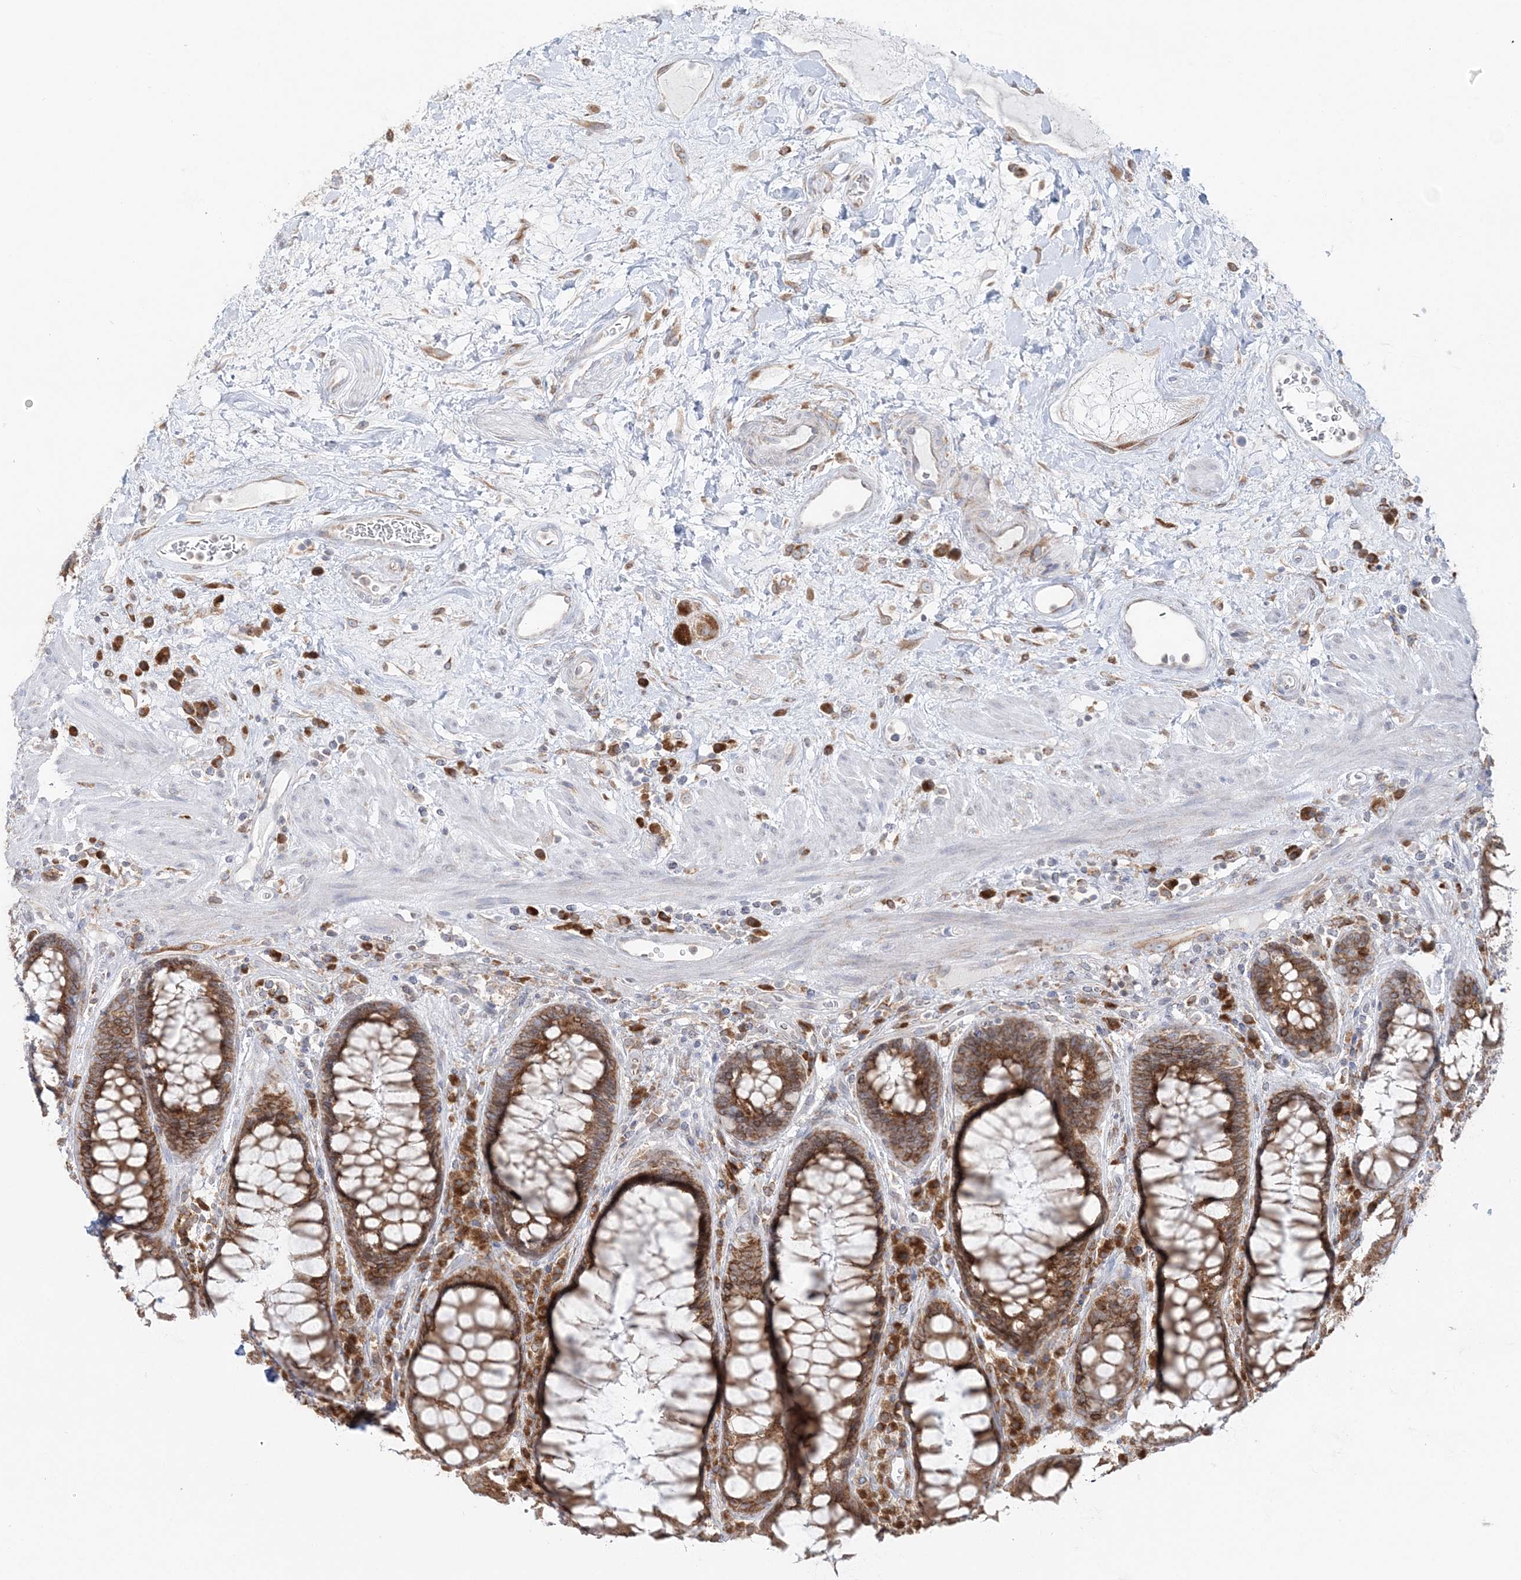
{"staining": {"intensity": "moderate", "quantity": ">75%", "location": "cytoplasmic/membranous"}, "tissue": "rectum", "cell_type": "Glandular cells", "image_type": "normal", "snomed": [{"axis": "morphology", "description": "Normal tissue, NOS"}, {"axis": "topography", "description": "Rectum"}], "caption": "This is a photomicrograph of immunohistochemistry staining of benign rectum, which shows moderate positivity in the cytoplasmic/membranous of glandular cells.", "gene": "TMED10", "patient": {"sex": "male", "age": 64}}